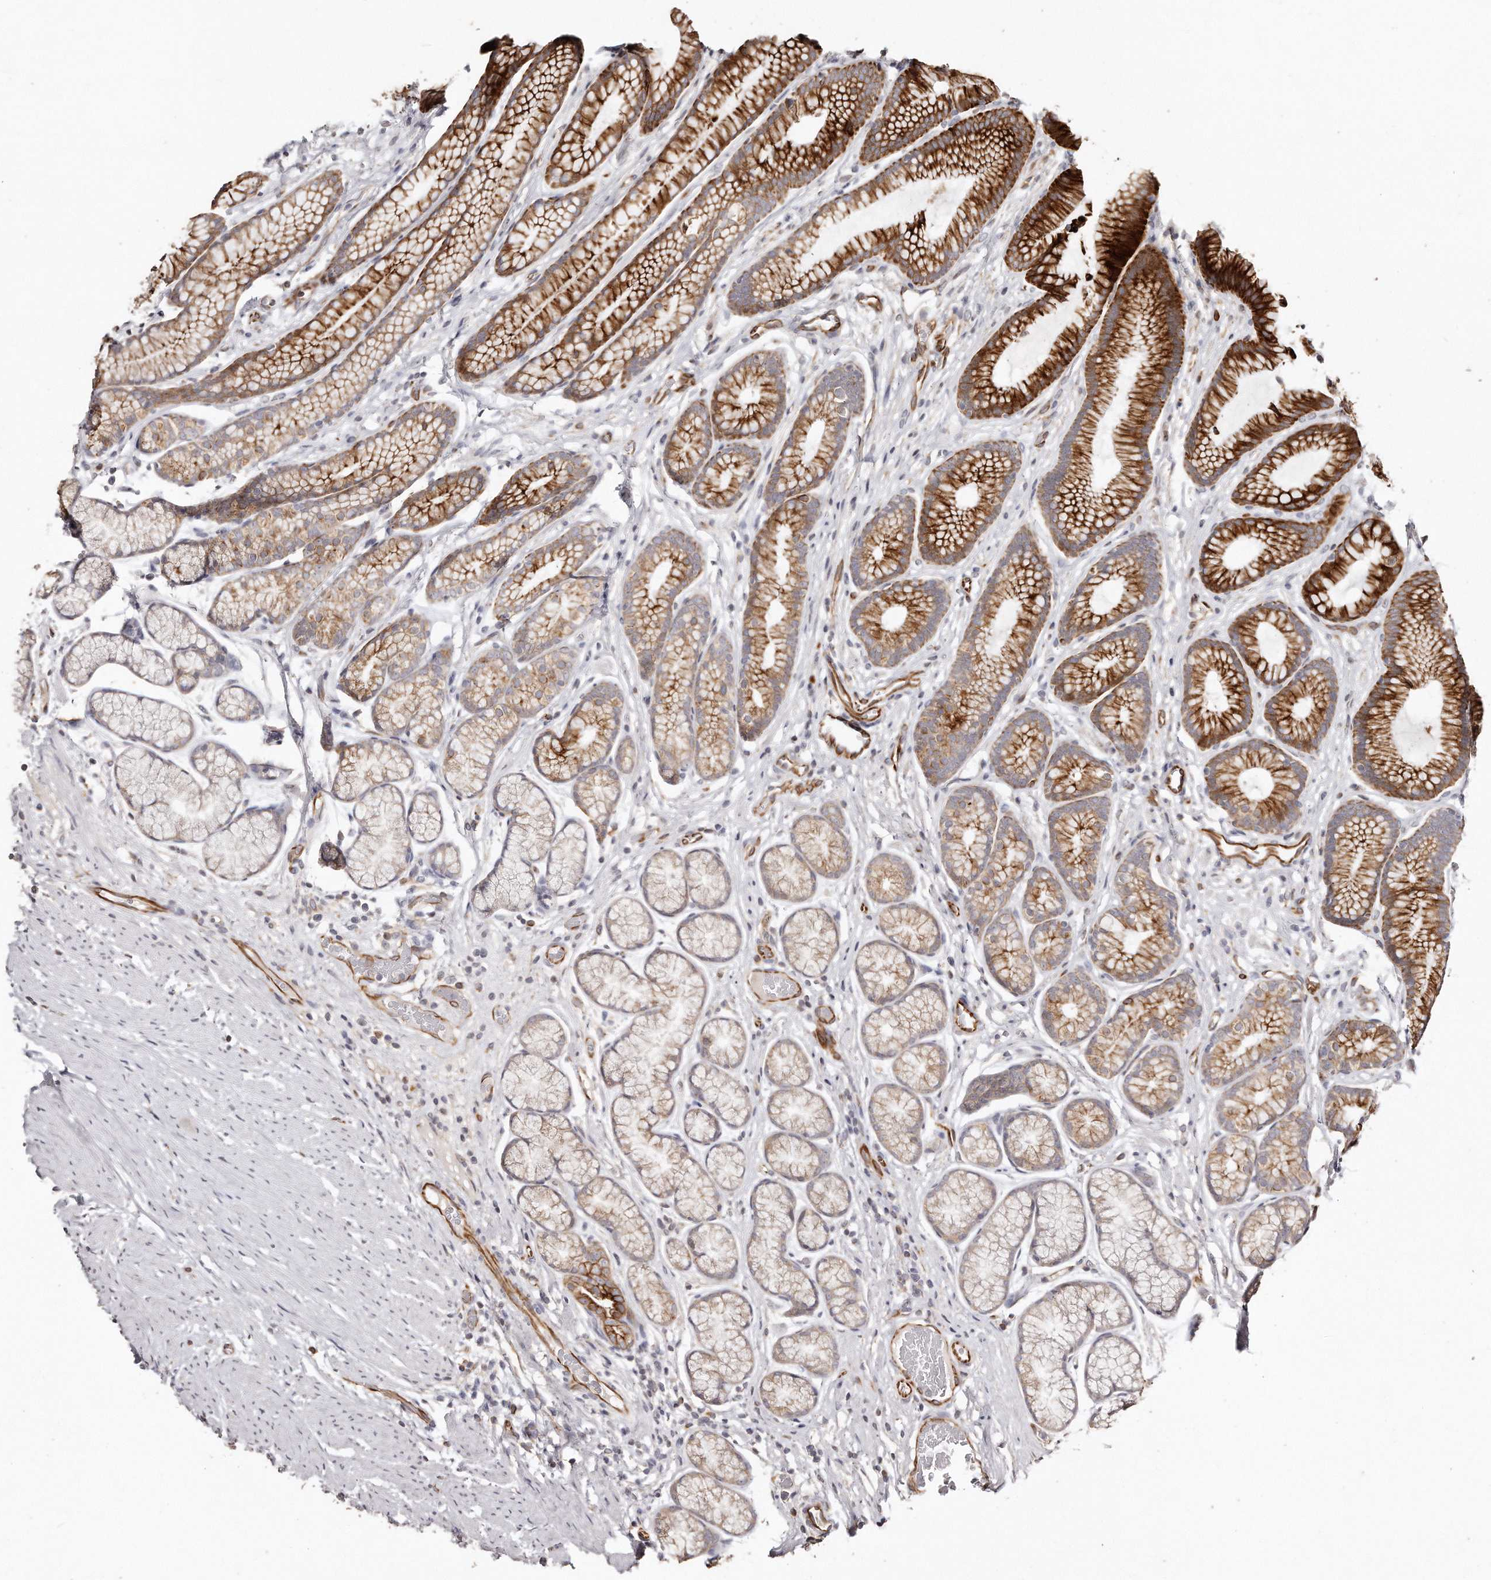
{"staining": {"intensity": "strong", "quantity": "25%-75%", "location": "cytoplasmic/membranous"}, "tissue": "stomach", "cell_type": "Glandular cells", "image_type": "normal", "snomed": [{"axis": "morphology", "description": "Normal tissue, NOS"}, {"axis": "topography", "description": "Stomach"}], "caption": "Protein analysis of benign stomach shows strong cytoplasmic/membranous expression in approximately 25%-75% of glandular cells. (brown staining indicates protein expression, while blue staining denotes nuclei).", "gene": "ZYG11A", "patient": {"sex": "male", "age": 42}}